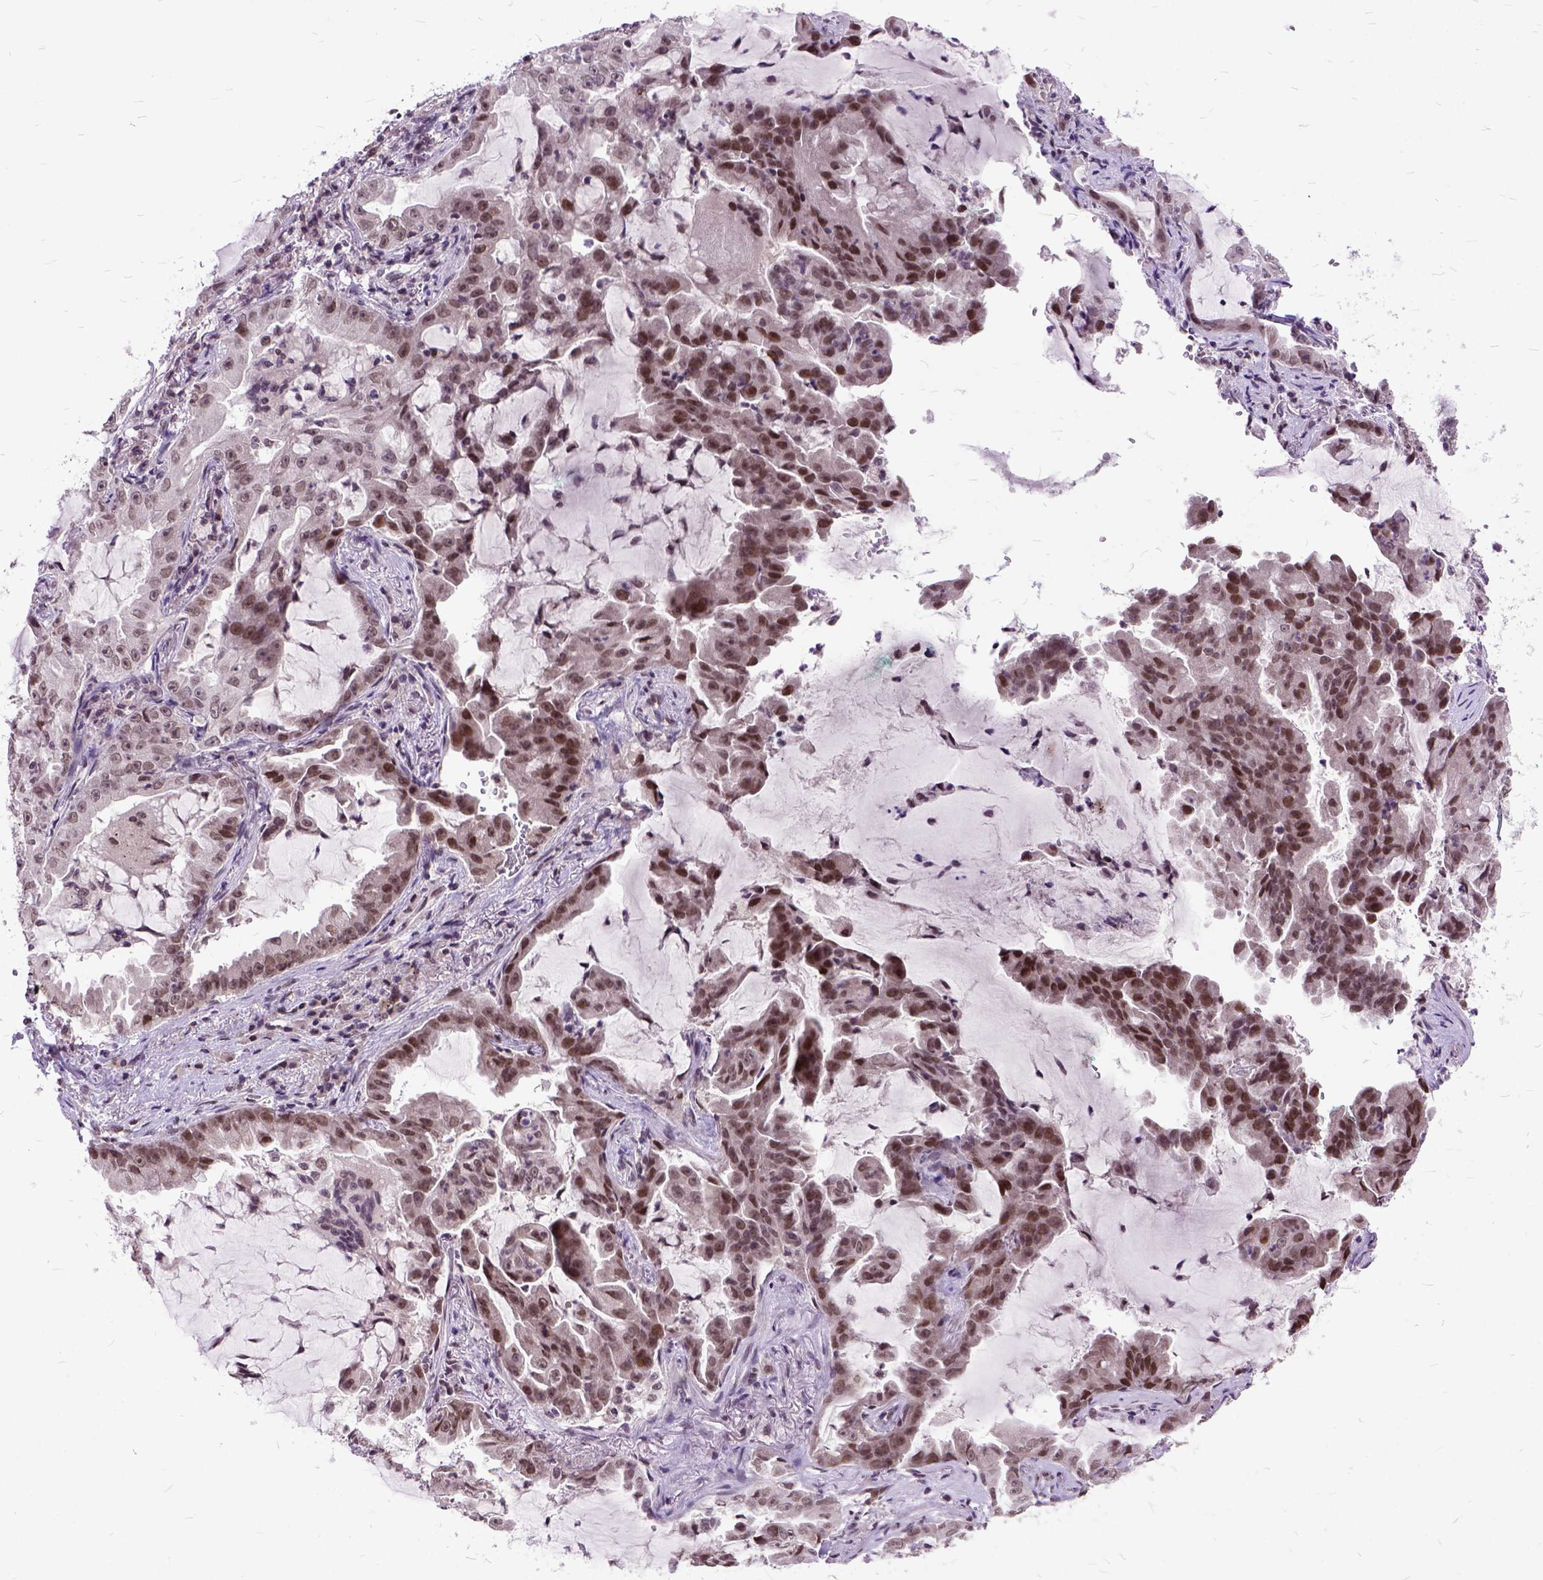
{"staining": {"intensity": "moderate", "quantity": ">75%", "location": "nuclear"}, "tissue": "lung cancer", "cell_type": "Tumor cells", "image_type": "cancer", "snomed": [{"axis": "morphology", "description": "Adenocarcinoma, NOS"}, {"axis": "topography", "description": "Lung"}], "caption": "The histopathology image shows a brown stain indicating the presence of a protein in the nuclear of tumor cells in lung cancer (adenocarcinoma).", "gene": "ORC5", "patient": {"sex": "female", "age": 52}}